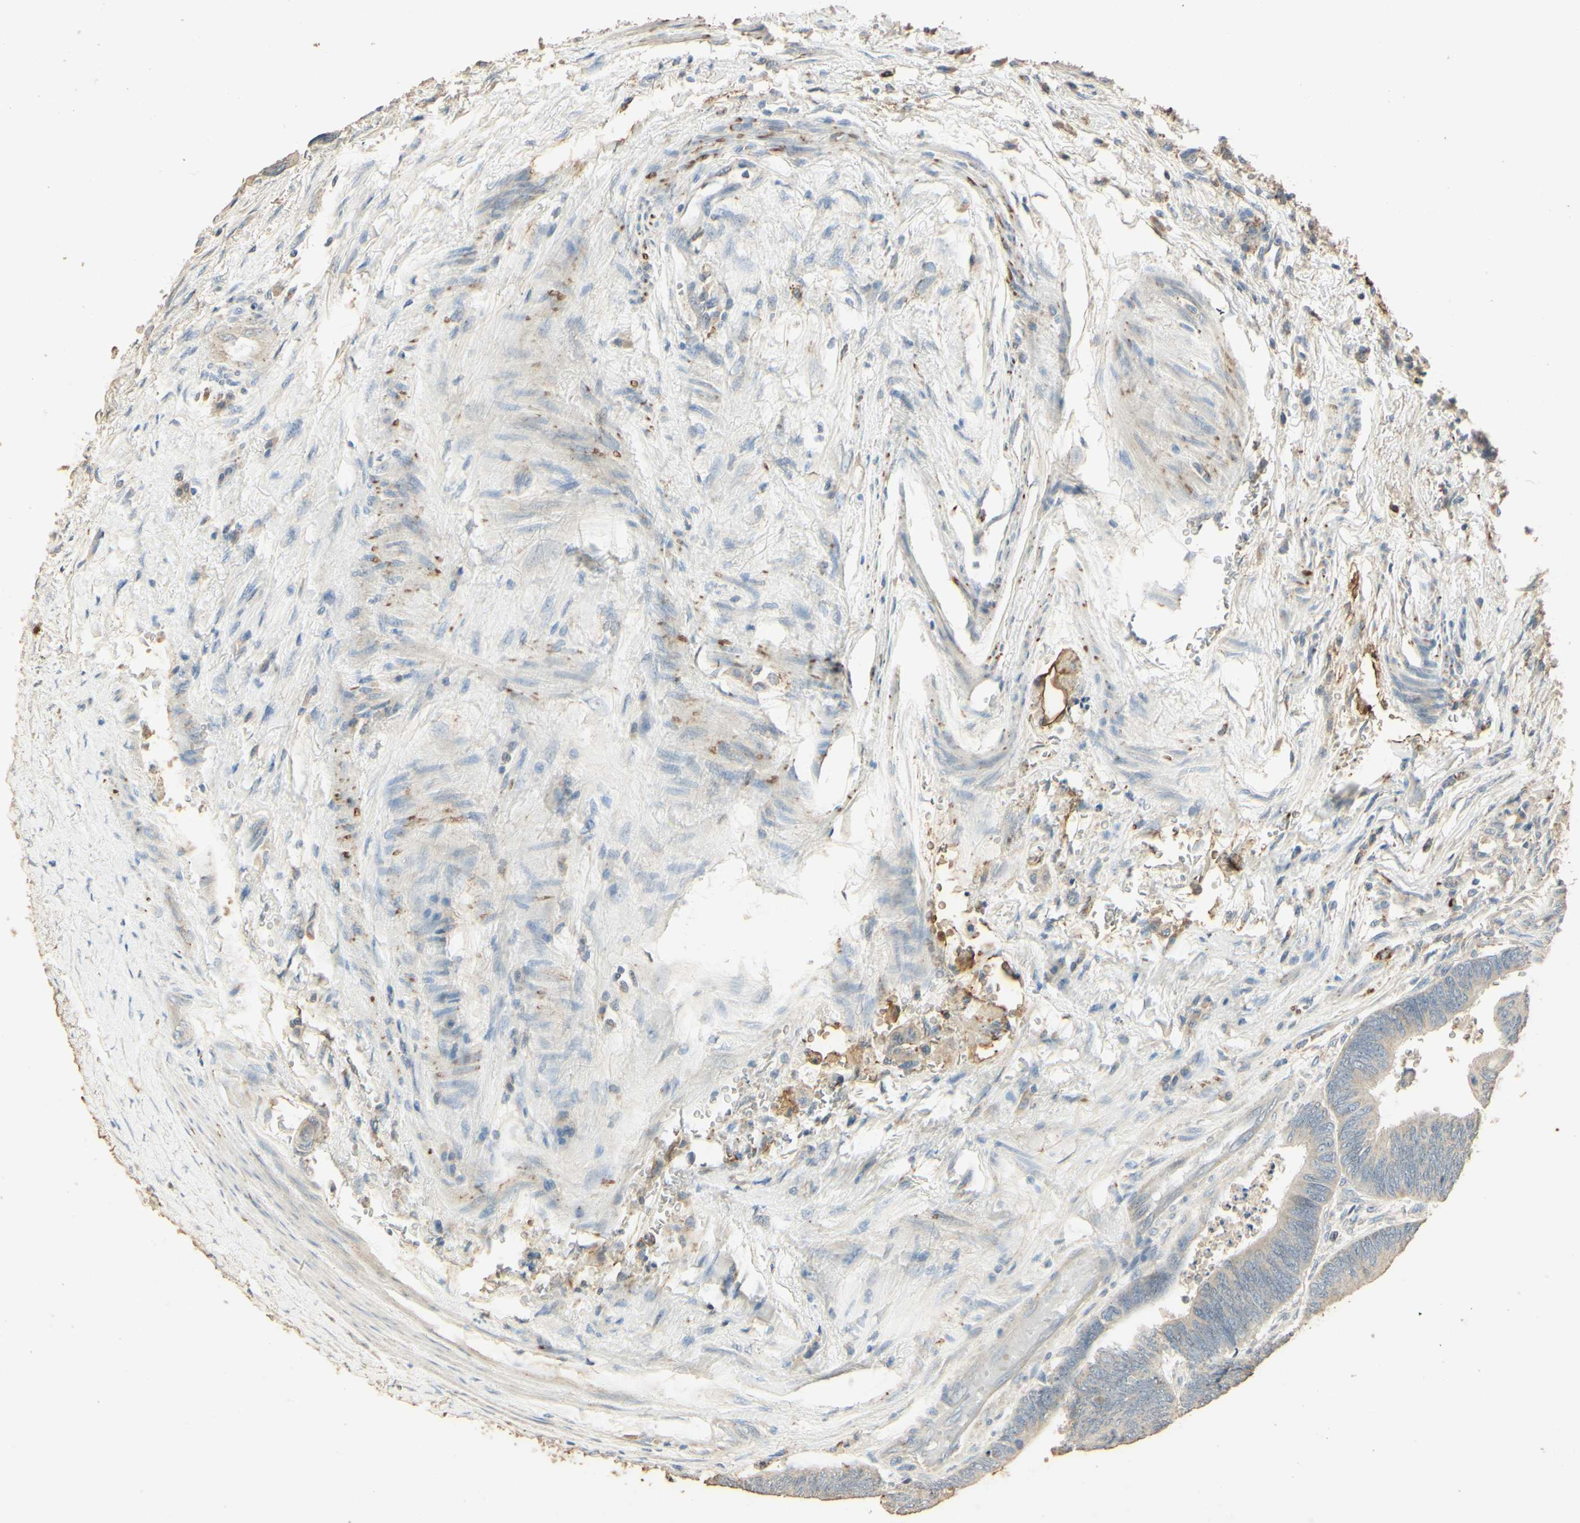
{"staining": {"intensity": "negative", "quantity": "none", "location": "none"}, "tissue": "colorectal cancer", "cell_type": "Tumor cells", "image_type": "cancer", "snomed": [{"axis": "morphology", "description": "Normal tissue, NOS"}, {"axis": "morphology", "description": "Adenocarcinoma, NOS"}, {"axis": "topography", "description": "Rectum"}, {"axis": "topography", "description": "Peripheral nerve tissue"}], "caption": "The histopathology image displays no significant expression in tumor cells of colorectal adenocarcinoma.", "gene": "ARHGEF17", "patient": {"sex": "male", "age": 92}}